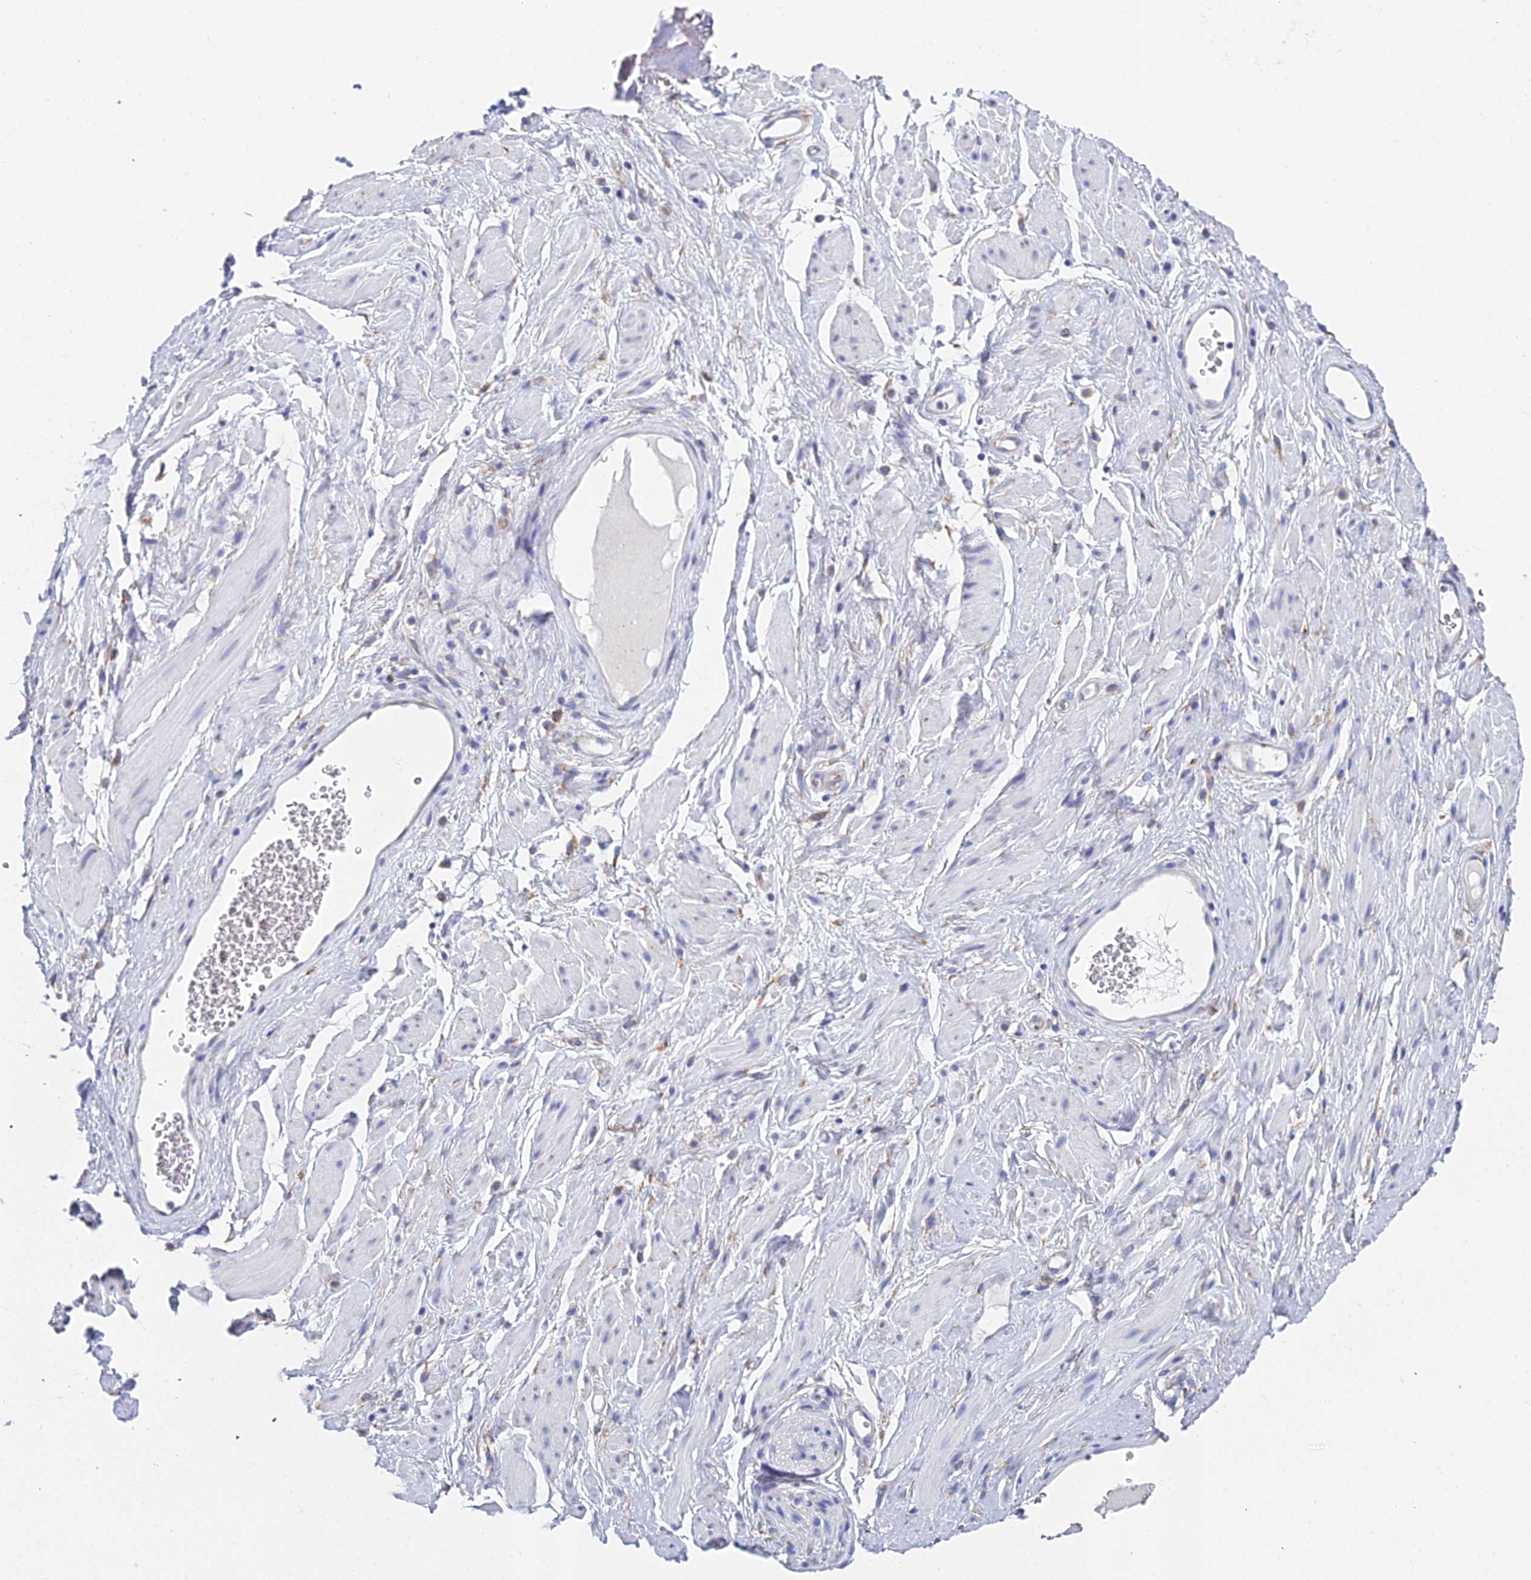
{"staining": {"intensity": "negative", "quantity": "none", "location": "none"}, "tissue": "adipose tissue", "cell_type": "Adipocytes", "image_type": "normal", "snomed": [{"axis": "morphology", "description": "Normal tissue, NOS"}, {"axis": "morphology", "description": "Adenocarcinoma, NOS"}, {"axis": "topography", "description": "Rectum"}, {"axis": "topography", "description": "Vagina"}, {"axis": "topography", "description": "Peripheral nerve tissue"}], "caption": "Immunohistochemical staining of benign adipose tissue shows no significant expression in adipocytes.", "gene": "CRACR2B", "patient": {"sex": "female", "age": 71}}